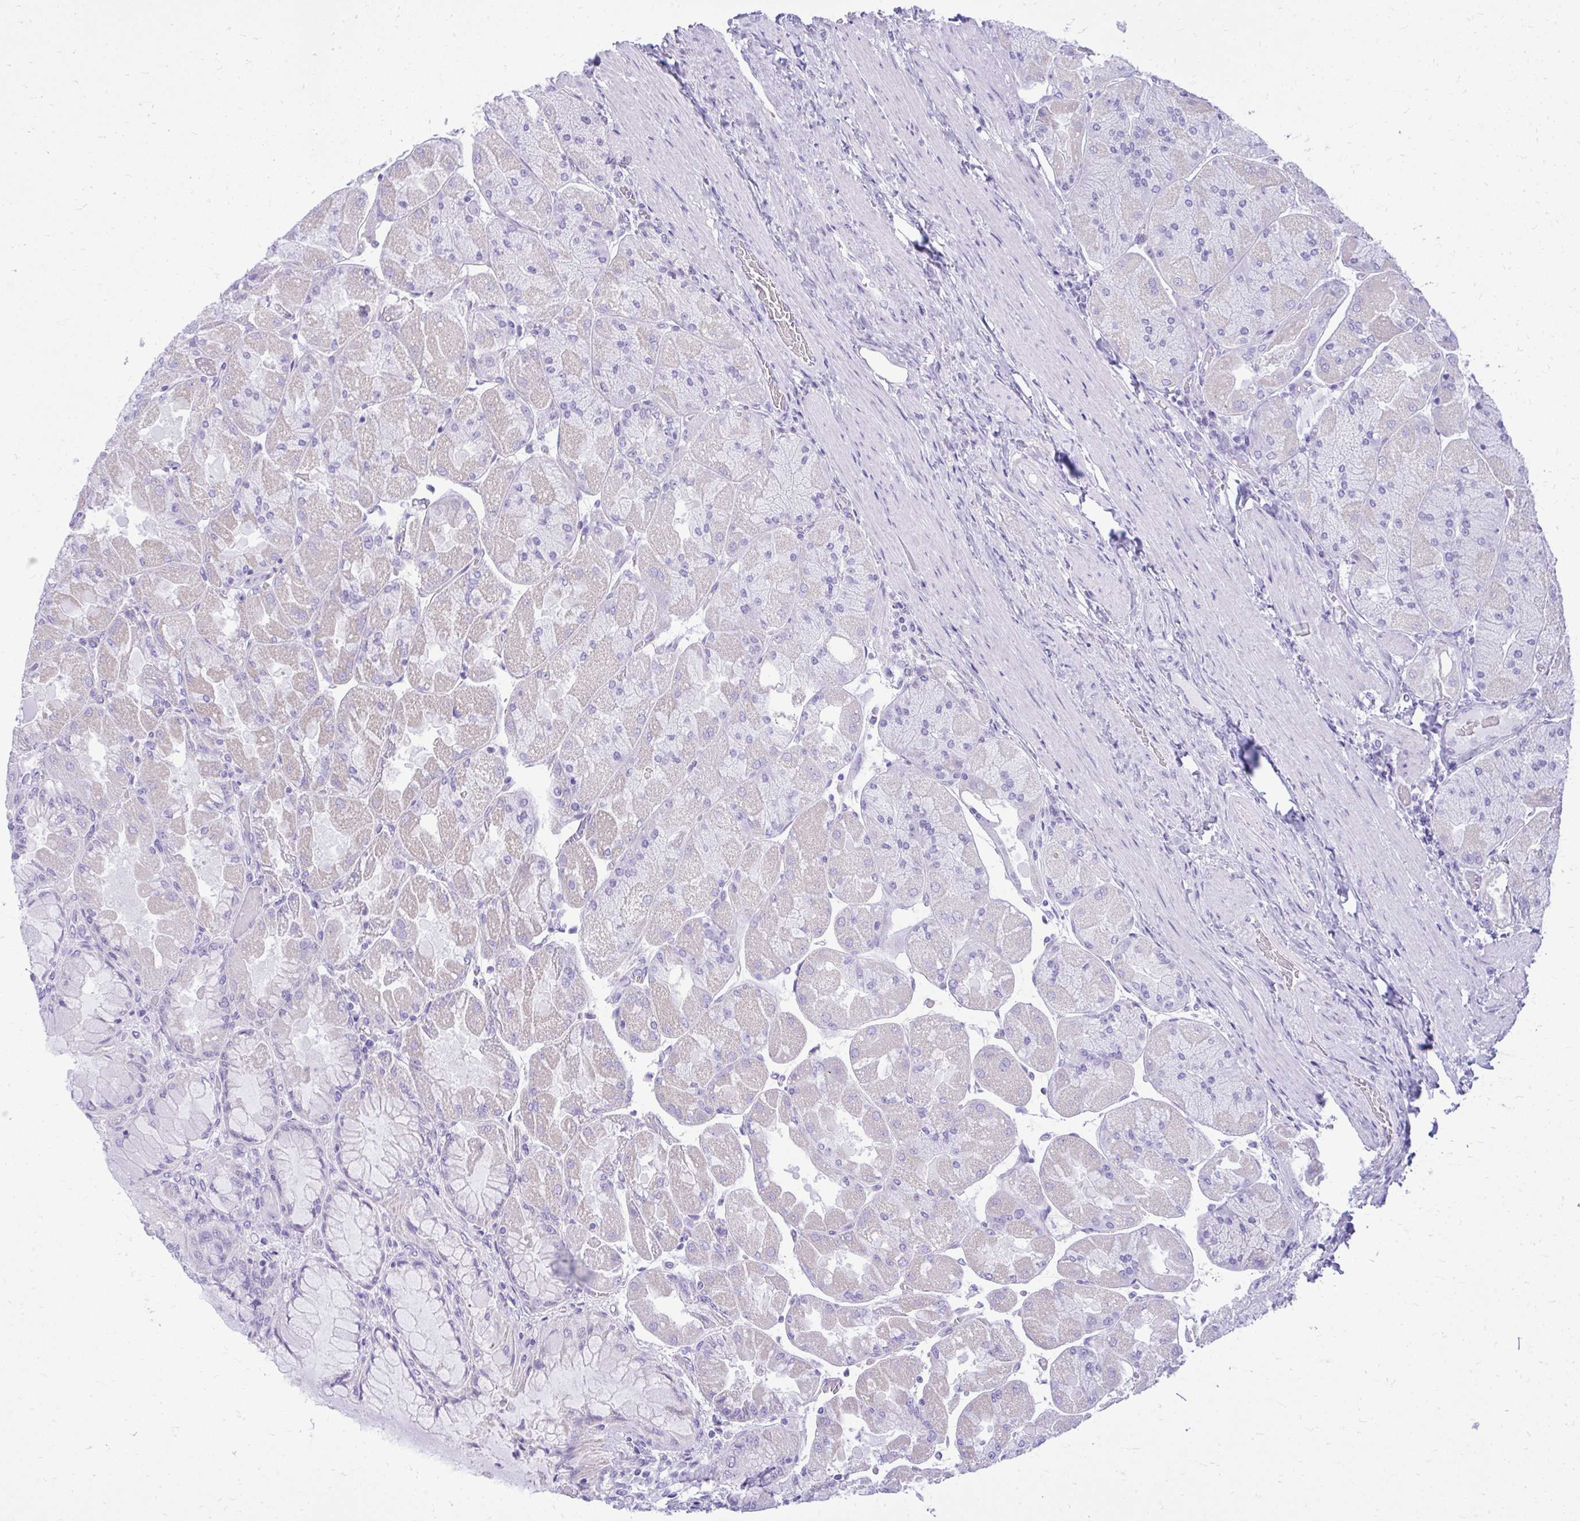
{"staining": {"intensity": "negative", "quantity": "none", "location": "none"}, "tissue": "stomach", "cell_type": "Glandular cells", "image_type": "normal", "snomed": [{"axis": "morphology", "description": "Normal tissue, NOS"}, {"axis": "topography", "description": "Stomach"}], "caption": "This is a histopathology image of immunohistochemistry staining of benign stomach, which shows no expression in glandular cells. (DAB immunohistochemistry (IHC) visualized using brightfield microscopy, high magnification).", "gene": "RALYL", "patient": {"sex": "female", "age": 61}}